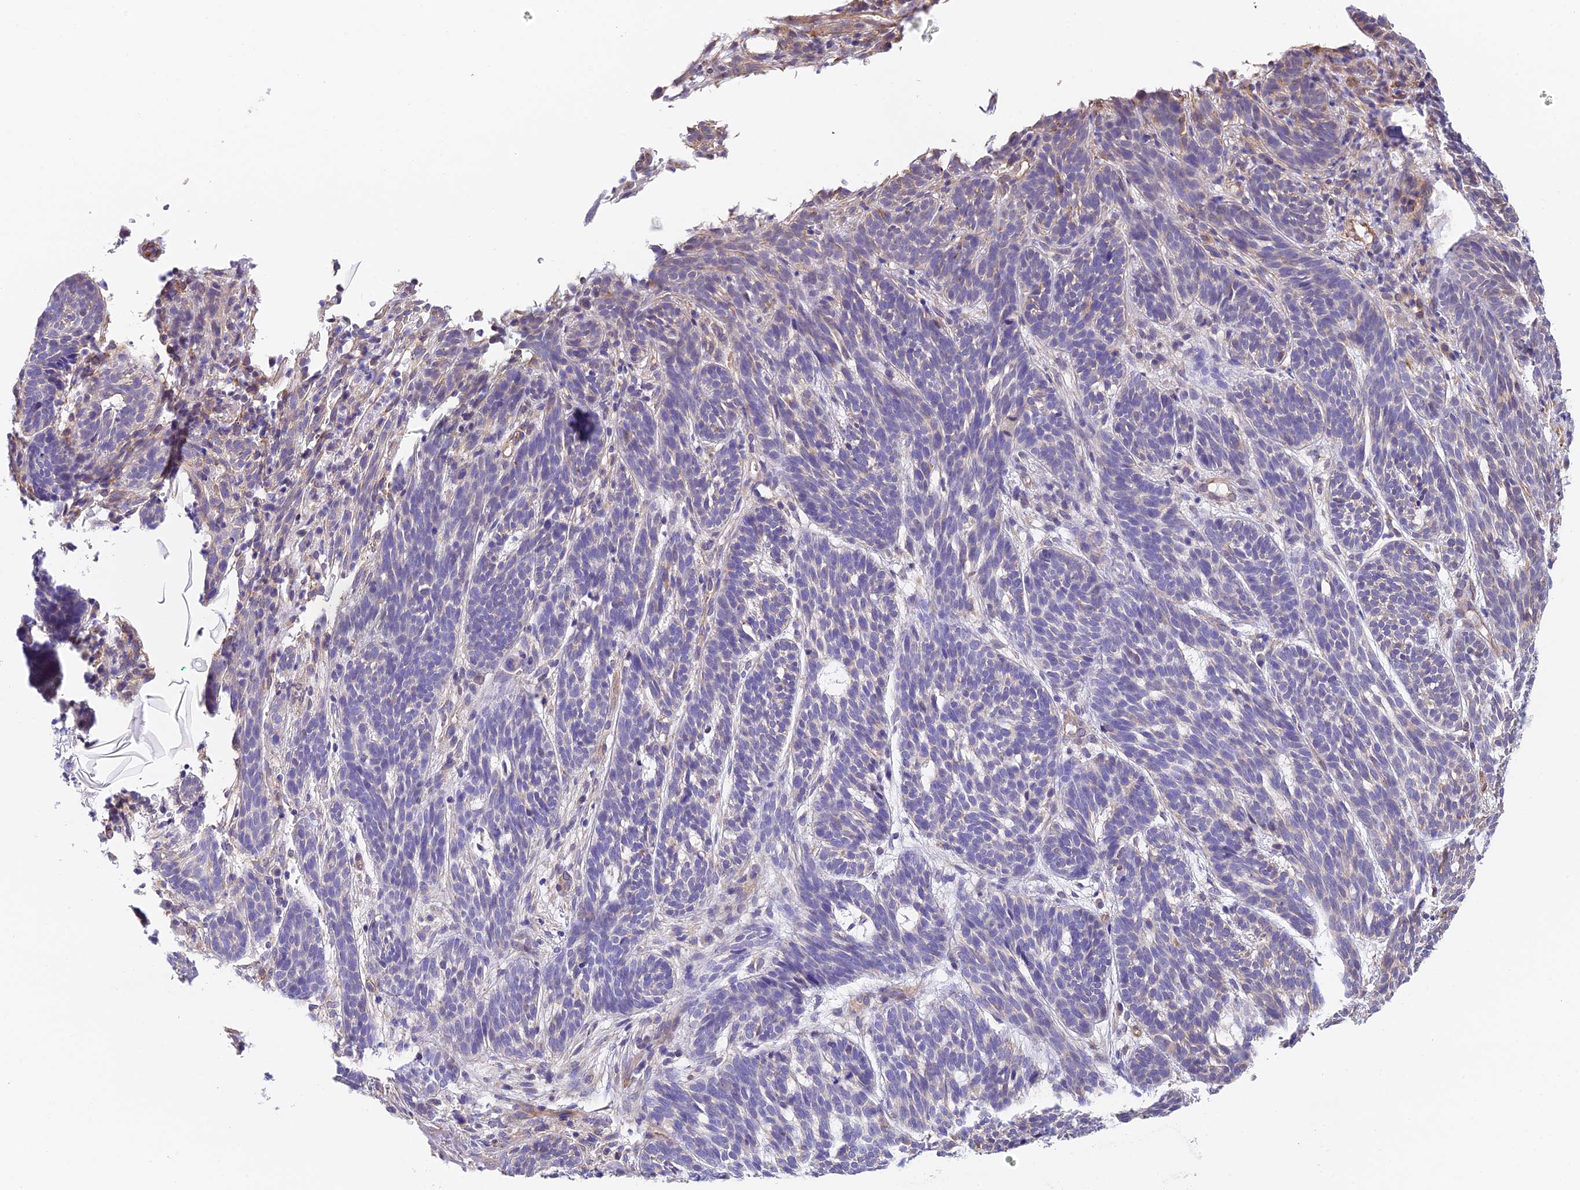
{"staining": {"intensity": "negative", "quantity": "none", "location": "none"}, "tissue": "skin cancer", "cell_type": "Tumor cells", "image_type": "cancer", "snomed": [{"axis": "morphology", "description": "Basal cell carcinoma"}, {"axis": "topography", "description": "Skin"}], "caption": "Immunohistochemistry (IHC) of skin basal cell carcinoma demonstrates no staining in tumor cells.", "gene": "QRFP", "patient": {"sex": "male", "age": 71}}